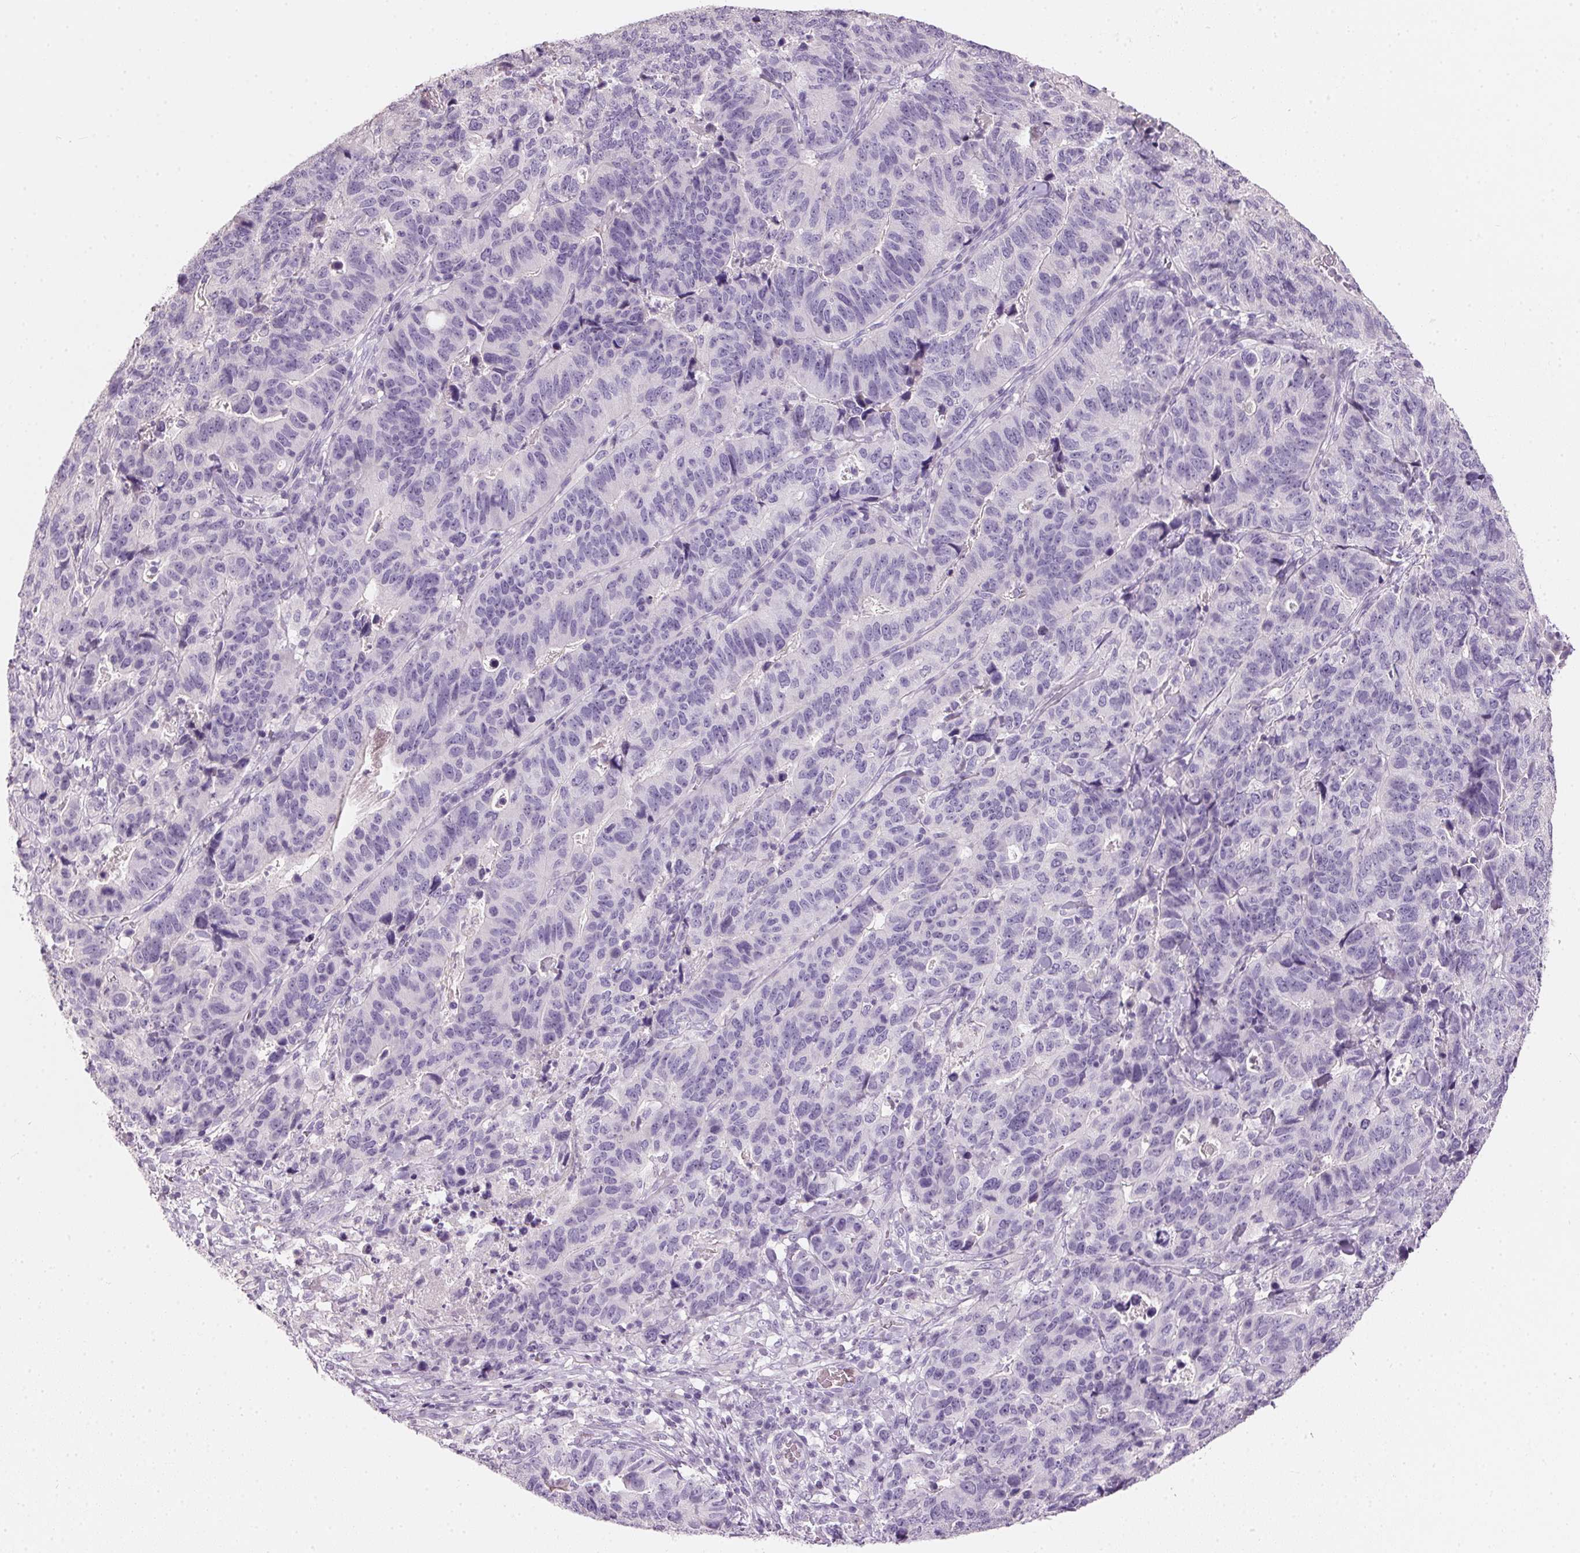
{"staining": {"intensity": "negative", "quantity": "none", "location": "none"}, "tissue": "stomach cancer", "cell_type": "Tumor cells", "image_type": "cancer", "snomed": [{"axis": "morphology", "description": "Adenocarcinoma, NOS"}, {"axis": "topography", "description": "Stomach, upper"}], "caption": "Micrograph shows no significant protein staining in tumor cells of adenocarcinoma (stomach).", "gene": "HSD17B1", "patient": {"sex": "female", "age": 67}}